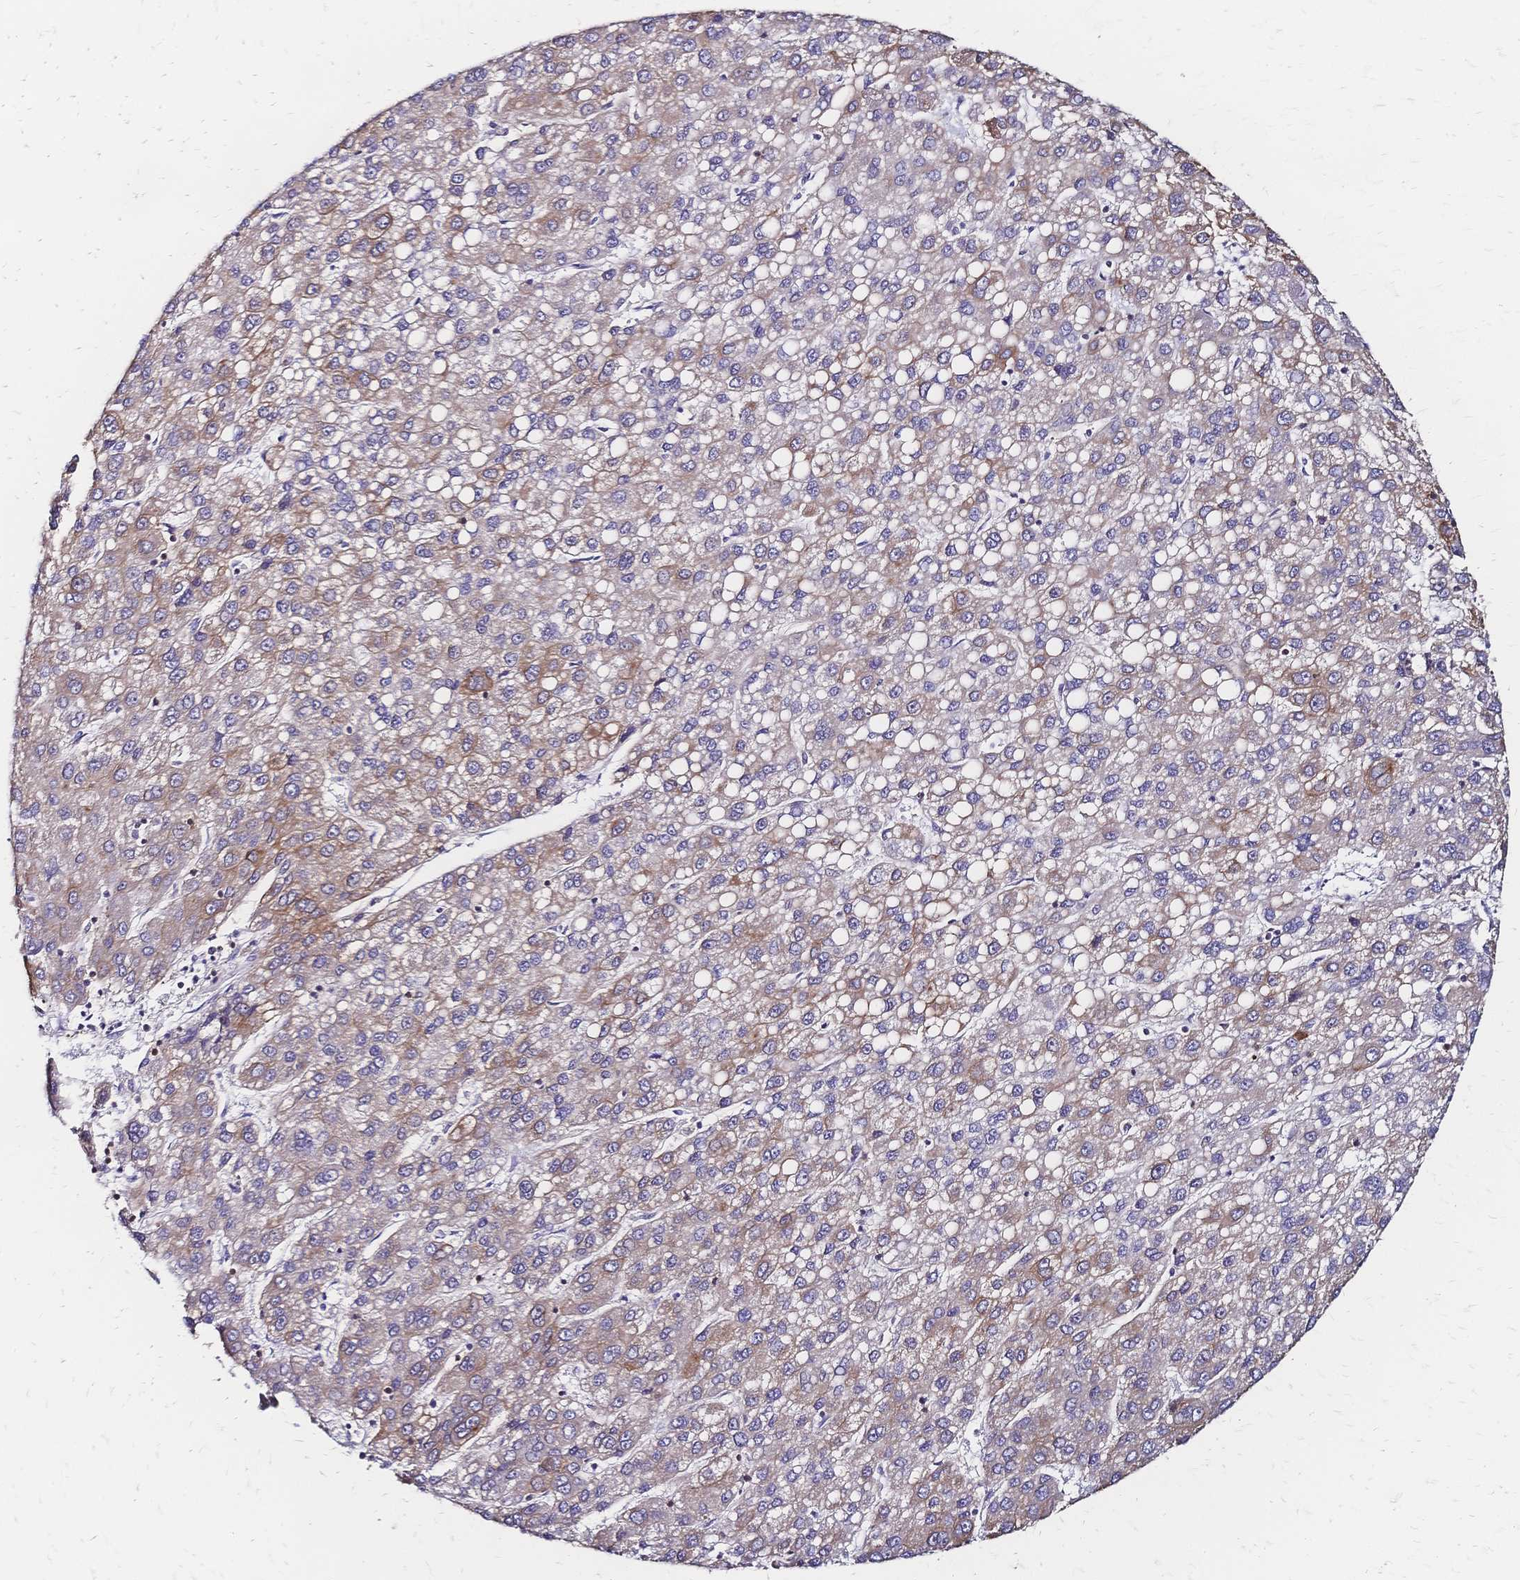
{"staining": {"intensity": "moderate", "quantity": "25%-75%", "location": "cytoplasmic/membranous"}, "tissue": "liver cancer", "cell_type": "Tumor cells", "image_type": "cancer", "snomed": [{"axis": "morphology", "description": "Carcinoma, Hepatocellular, NOS"}, {"axis": "topography", "description": "Liver"}], "caption": "IHC photomicrograph of neoplastic tissue: human hepatocellular carcinoma (liver) stained using immunohistochemistry demonstrates medium levels of moderate protein expression localized specifically in the cytoplasmic/membranous of tumor cells, appearing as a cytoplasmic/membranous brown color.", "gene": "DTNB", "patient": {"sex": "female", "age": 82}}